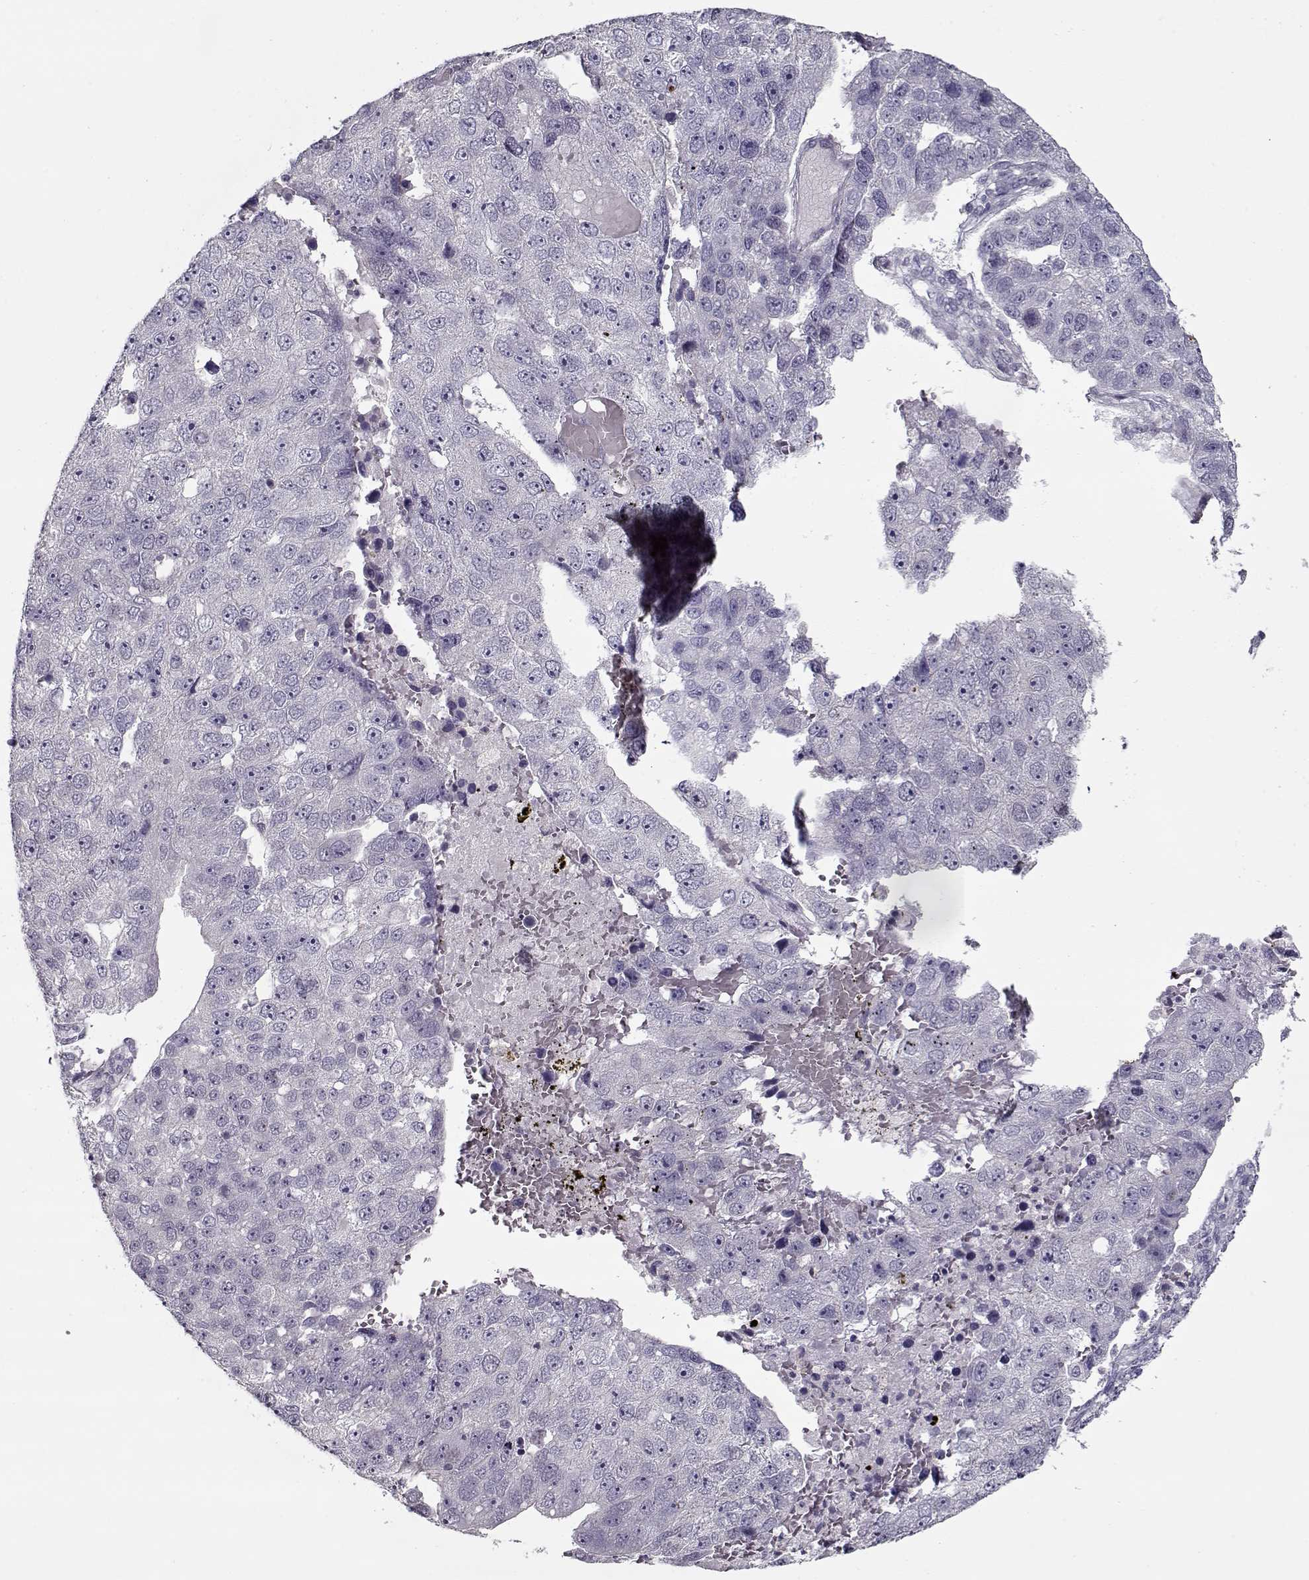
{"staining": {"intensity": "negative", "quantity": "none", "location": "none"}, "tissue": "pancreatic cancer", "cell_type": "Tumor cells", "image_type": "cancer", "snomed": [{"axis": "morphology", "description": "Adenocarcinoma, NOS"}, {"axis": "topography", "description": "Pancreas"}], "caption": "A high-resolution image shows immunohistochemistry staining of pancreatic cancer (adenocarcinoma), which displays no significant staining in tumor cells. (DAB IHC, high magnification).", "gene": "SEC16B", "patient": {"sex": "female", "age": 61}}